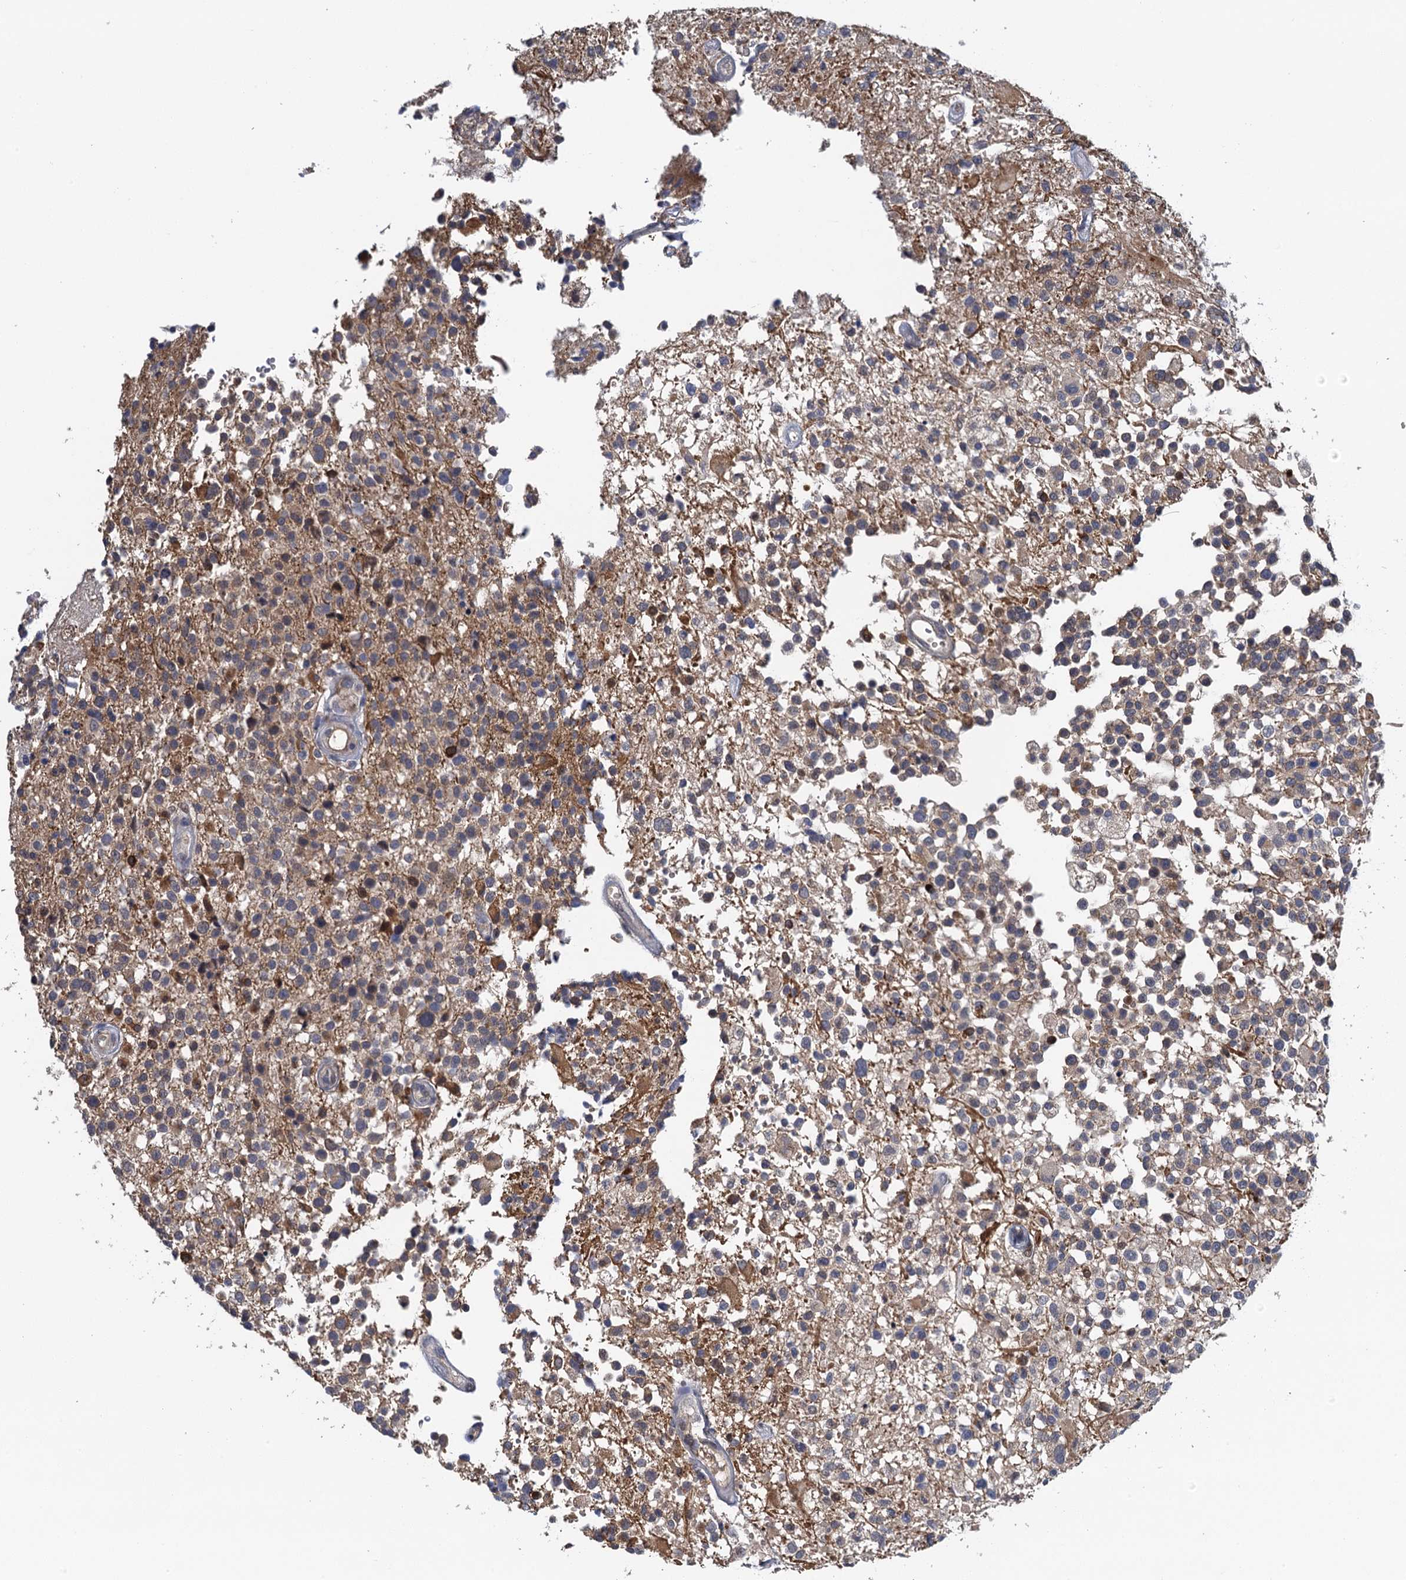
{"staining": {"intensity": "weak", "quantity": "<25%", "location": "cytoplasmic/membranous"}, "tissue": "glioma", "cell_type": "Tumor cells", "image_type": "cancer", "snomed": [{"axis": "morphology", "description": "Glioma, malignant, High grade"}, {"axis": "morphology", "description": "Glioblastoma, NOS"}, {"axis": "topography", "description": "Brain"}], "caption": "Immunohistochemistry image of glioma stained for a protein (brown), which displays no expression in tumor cells. The staining is performed using DAB (3,3'-diaminobenzidine) brown chromogen with nuclei counter-stained in using hematoxylin.", "gene": "MDM1", "patient": {"sex": "male", "age": 60}}